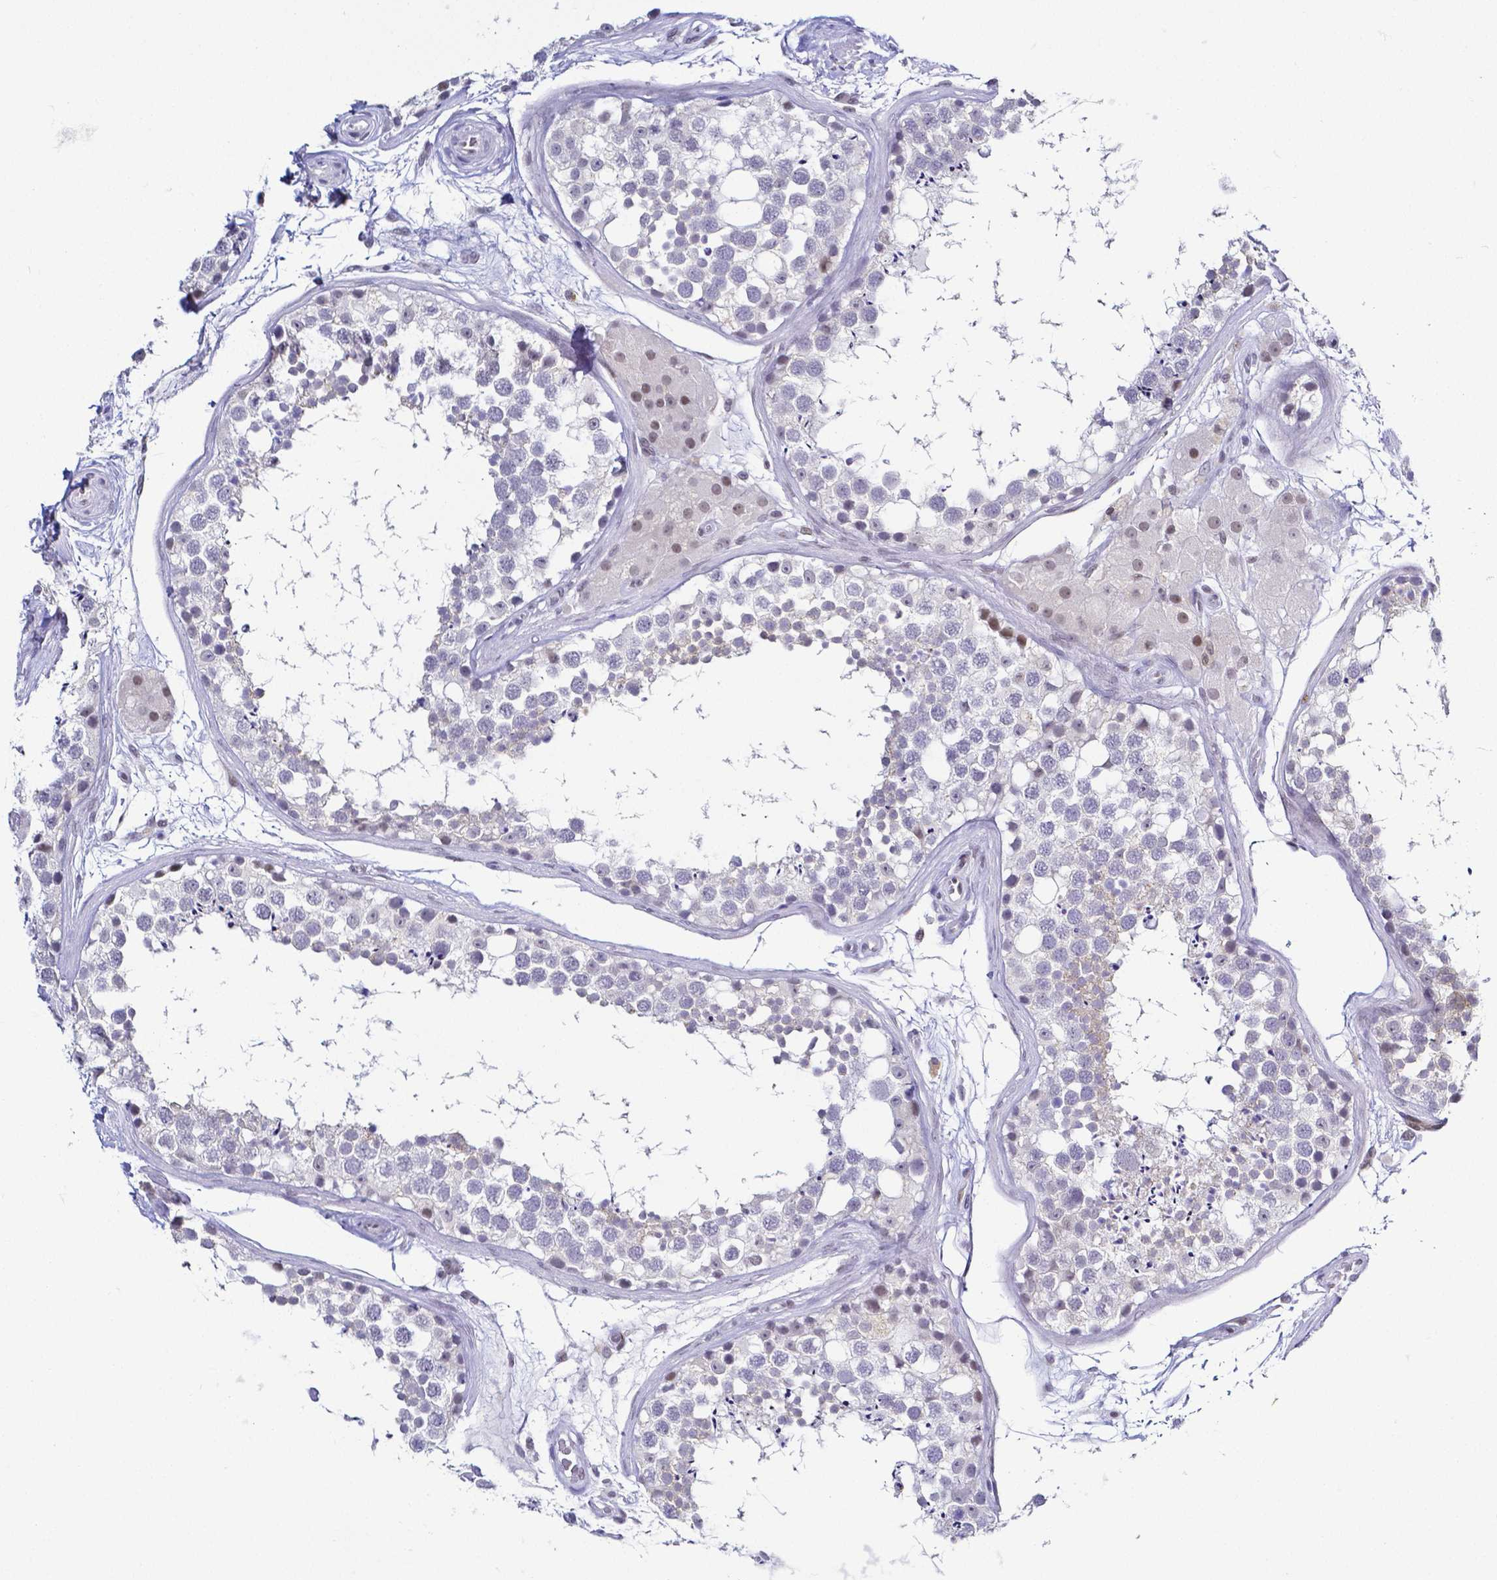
{"staining": {"intensity": "weak", "quantity": "<25%", "location": "nuclear"}, "tissue": "testis", "cell_type": "Cells in seminiferous ducts", "image_type": "normal", "snomed": [{"axis": "morphology", "description": "Normal tissue, NOS"}, {"axis": "morphology", "description": "Seminoma, NOS"}, {"axis": "topography", "description": "Testis"}], "caption": "A high-resolution photomicrograph shows immunohistochemistry staining of unremarkable testis, which exhibits no significant expression in cells in seminiferous ducts.", "gene": "FAM83G", "patient": {"sex": "male", "age": 65}}